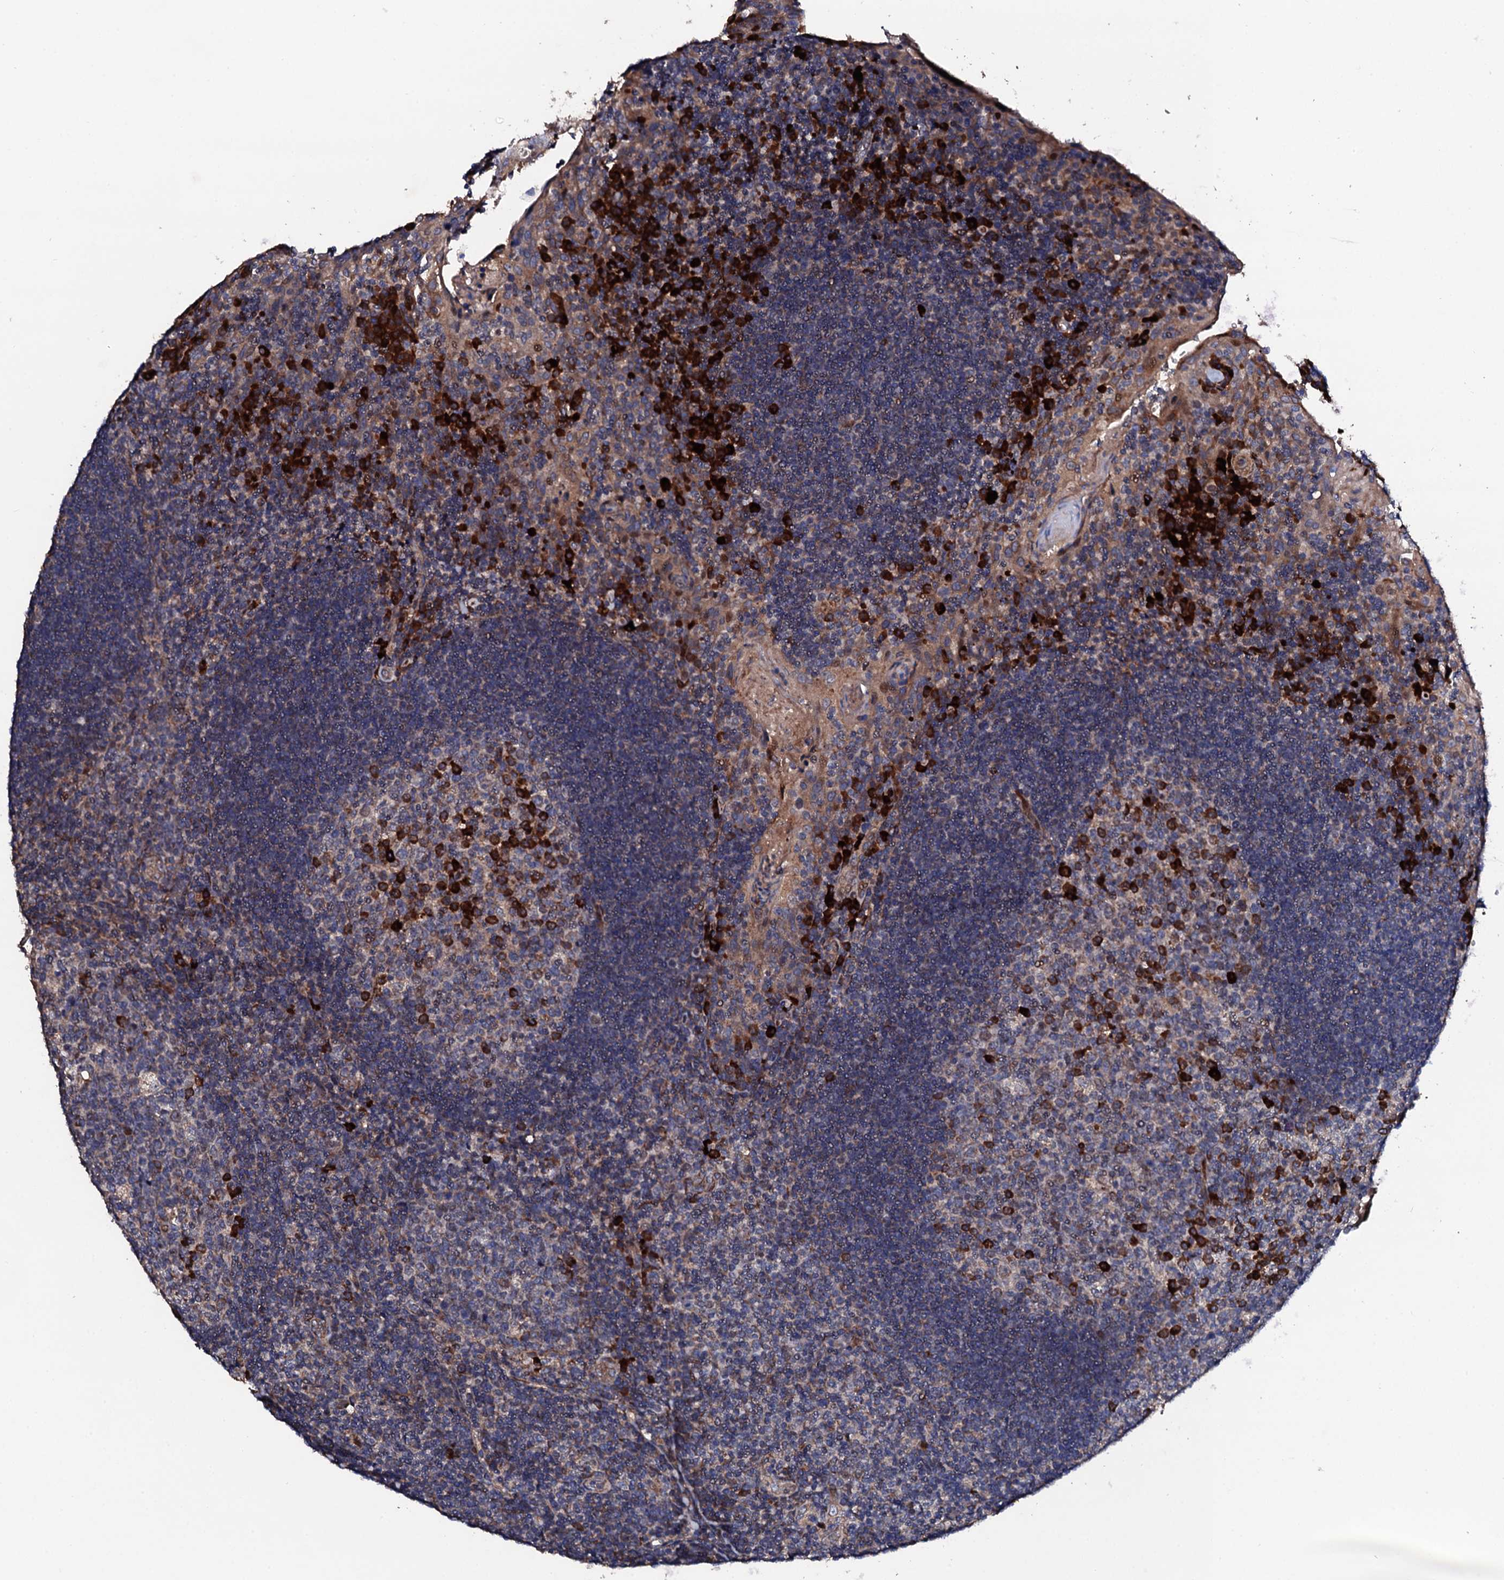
{"staining": {"intensity": "strong", "quantity": "<25%", "location": "cytoplasmic/membranous"}, "tissue": "tonsil", "cell_type": "Germinal center cells", "image_type": "normal", "snomed": [{"axis": "morphology", "description": "Normal tissue, NOS"}, {"axis": "topography", "description": "Tonsil"}], "caption": "Immunohistochemical staining of normal human tonsil shows <25% levels of strong cytoplasmic/membranous protein positivity in approximately <25% of germinal center cells. The protein of interest is shown in brown color, while the nuclei are stained blue.", "gene": "LIPT2", "patient": {"sex": "male", "age": 17}}